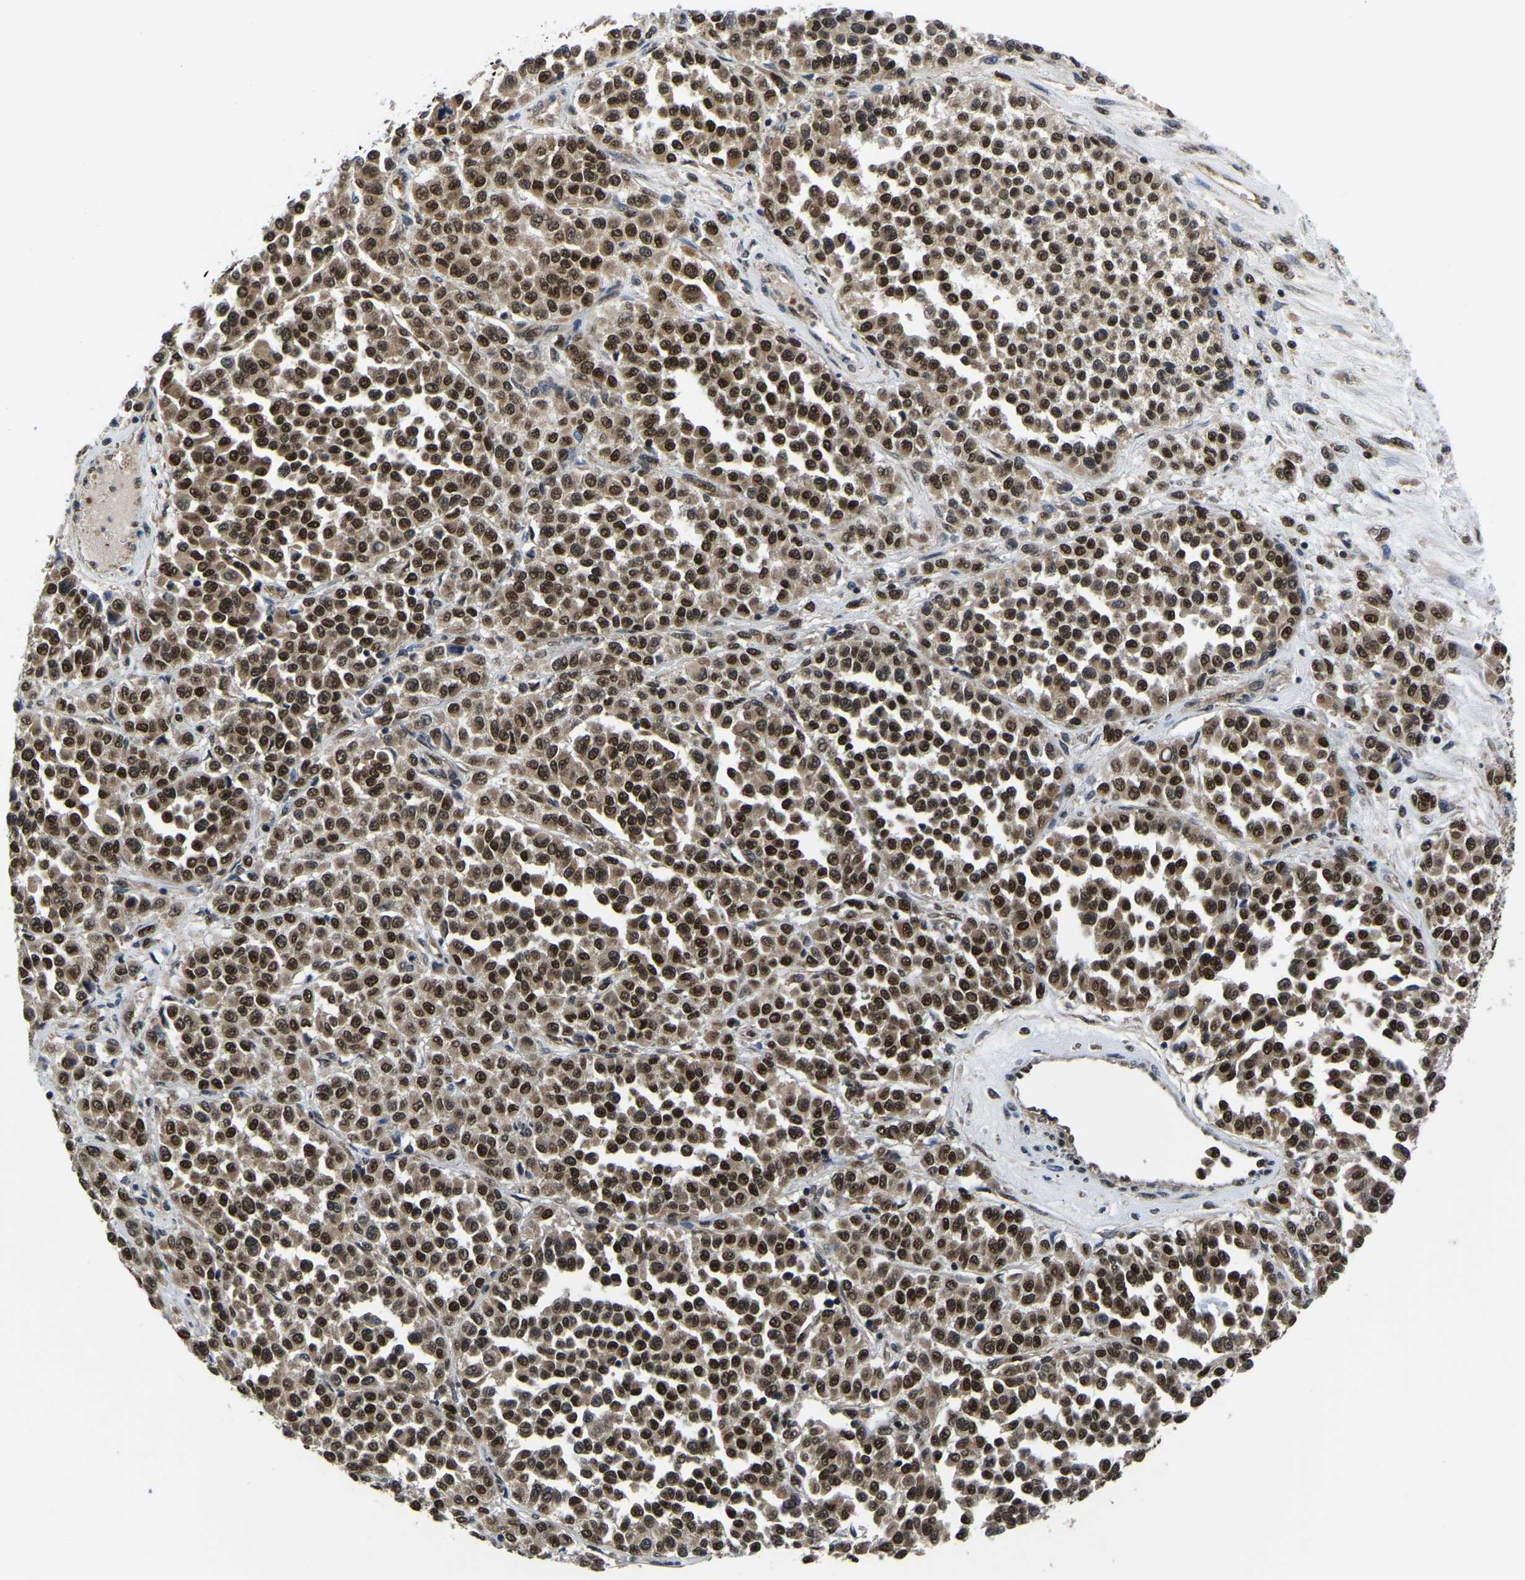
{"staining": {"intensity": "strong", "quantity": ">75%", "location": "cytoplasmic/membranous,nuclear"}, "tissue": "melanoma", "cell_type": "Tumor cells", "image_type": "cancer", "snomed": [{"axis": "morphology", "description": "Malignant melanoma, Metastatic site"}, {"axis": "topography", "description": "Pancreas"}], "caption": "Immunohistochemistry (DAB (3,3'-diaminobenzidine)) staining of melanoma demonstrates strong cytoplasmic/membranous and nuclear protein expression in approximately >75% of tumor cells.", "gene": "DFFA", "patient": {"sex": "female", "age": 30}}